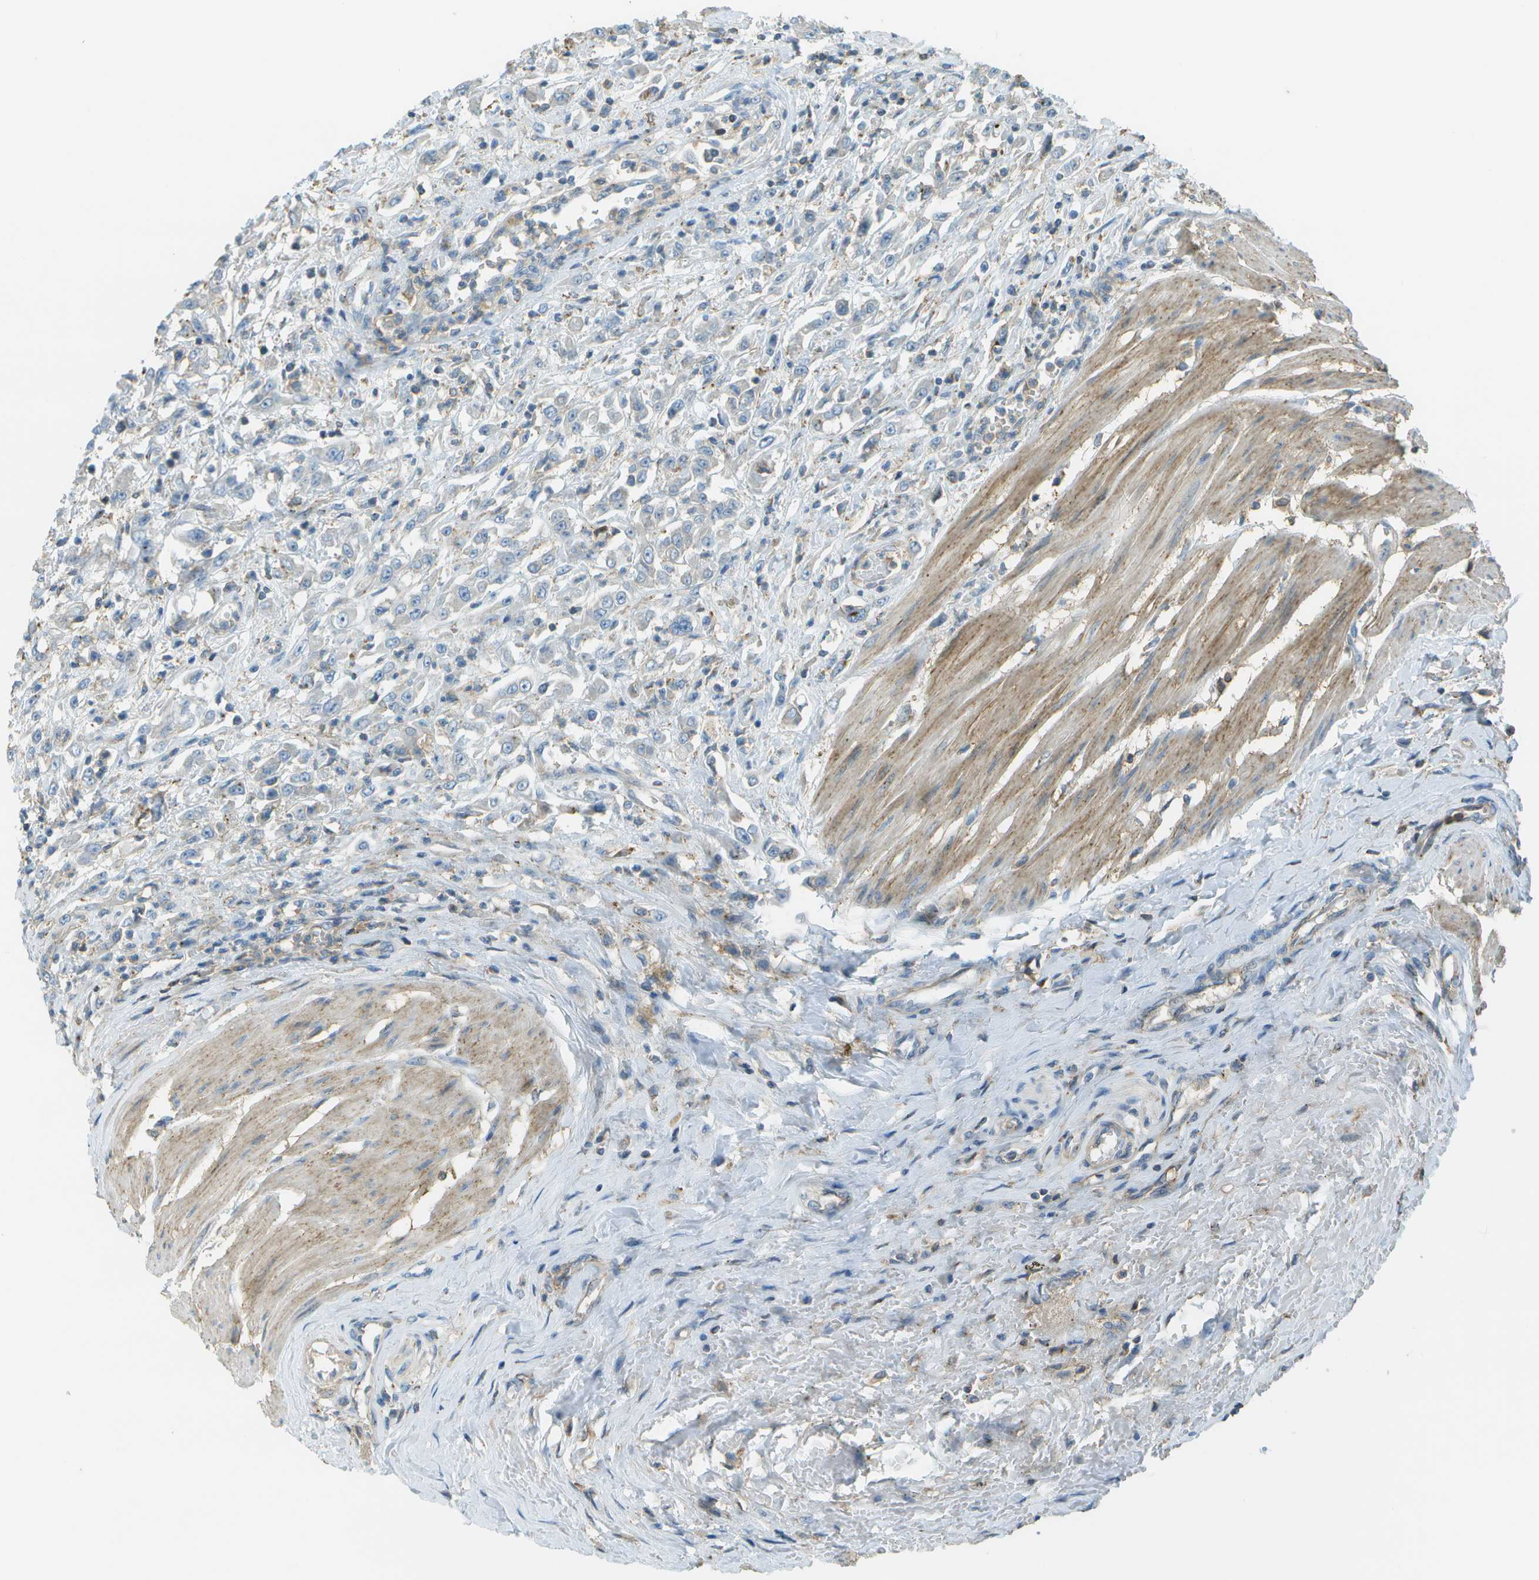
{"staining": {"intensity": "negative", "quantity": "none", "location": "none"}, "tissue": "urothelial cancer", "cell_type": "Tumor cells", "image_type": "cancer", "snomed": [{"axis": "morphology", "description": "Urothelial carcinoma, High grade"}, {"axis": "topography", "description": "Urinary bladder"}], "caption": "There is no significant expression in tumor cells of urothelial carcinoma (high-grade). The staining is performed using DAB brown chromogen with nuclei counter-stained in using hematoxylin.", "gene": "LRRC66", "patient": {"sex": "male", "age": 46}}